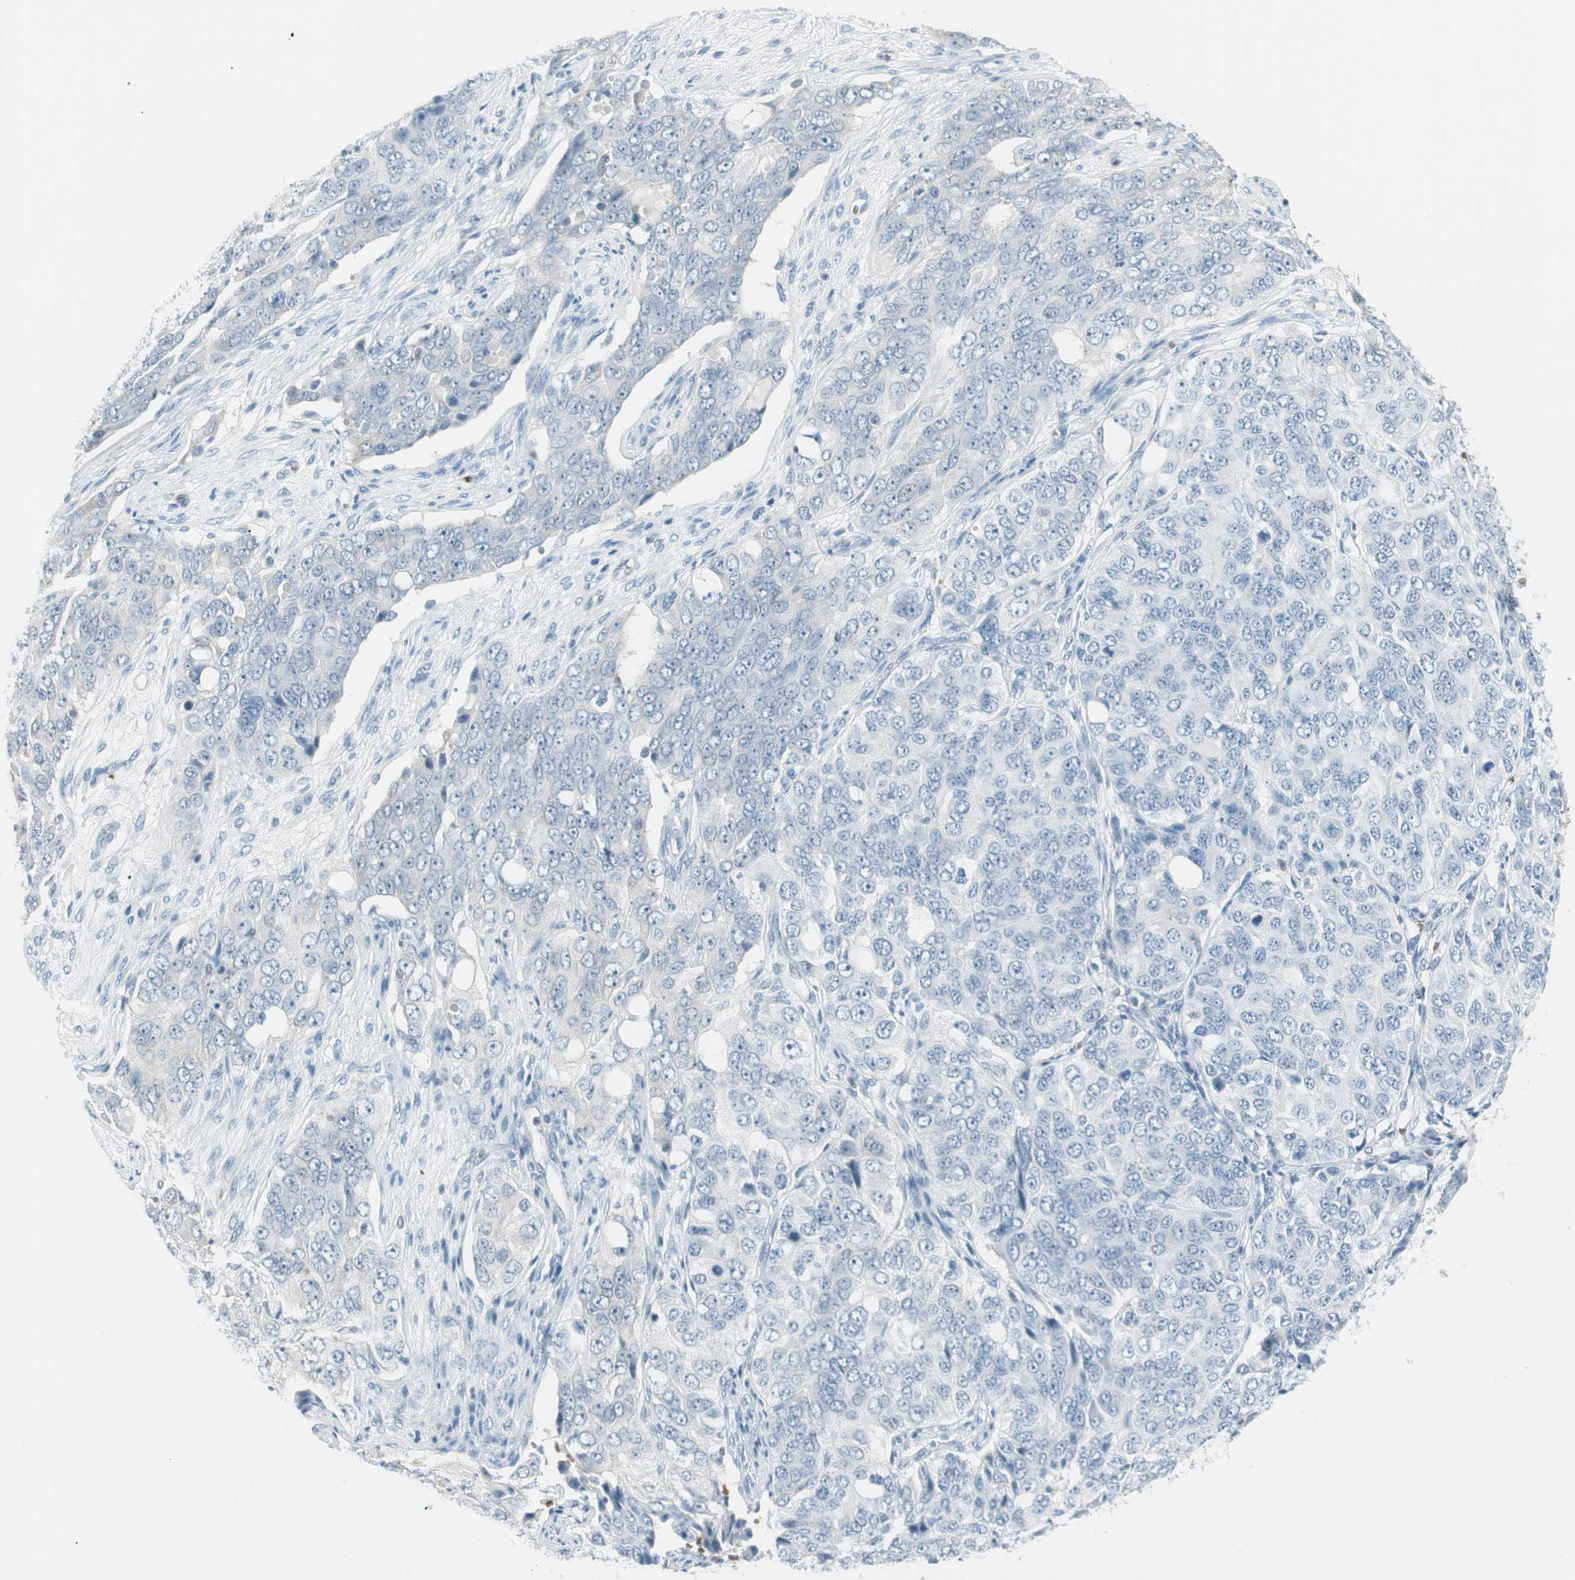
{"staining": {"intensity": "negative", "quantity": "none", "location": "none"}, "tissue": "ovarian cancer", "cell_type": "Tumor cells", "image_type": "cancer", "snomed": [{"axis": "morphology", "description": "Carcinoma, endometroid"}, {"axis": "topography", "description": "Ovary"}], "caption": "Human ovarian endometroid carcinoma stained for a protein using immunohistochemistry reveals no expression in tumor cells.", "gene": "MAP4K1", "patient": {"sex": "female", "age": 51}}